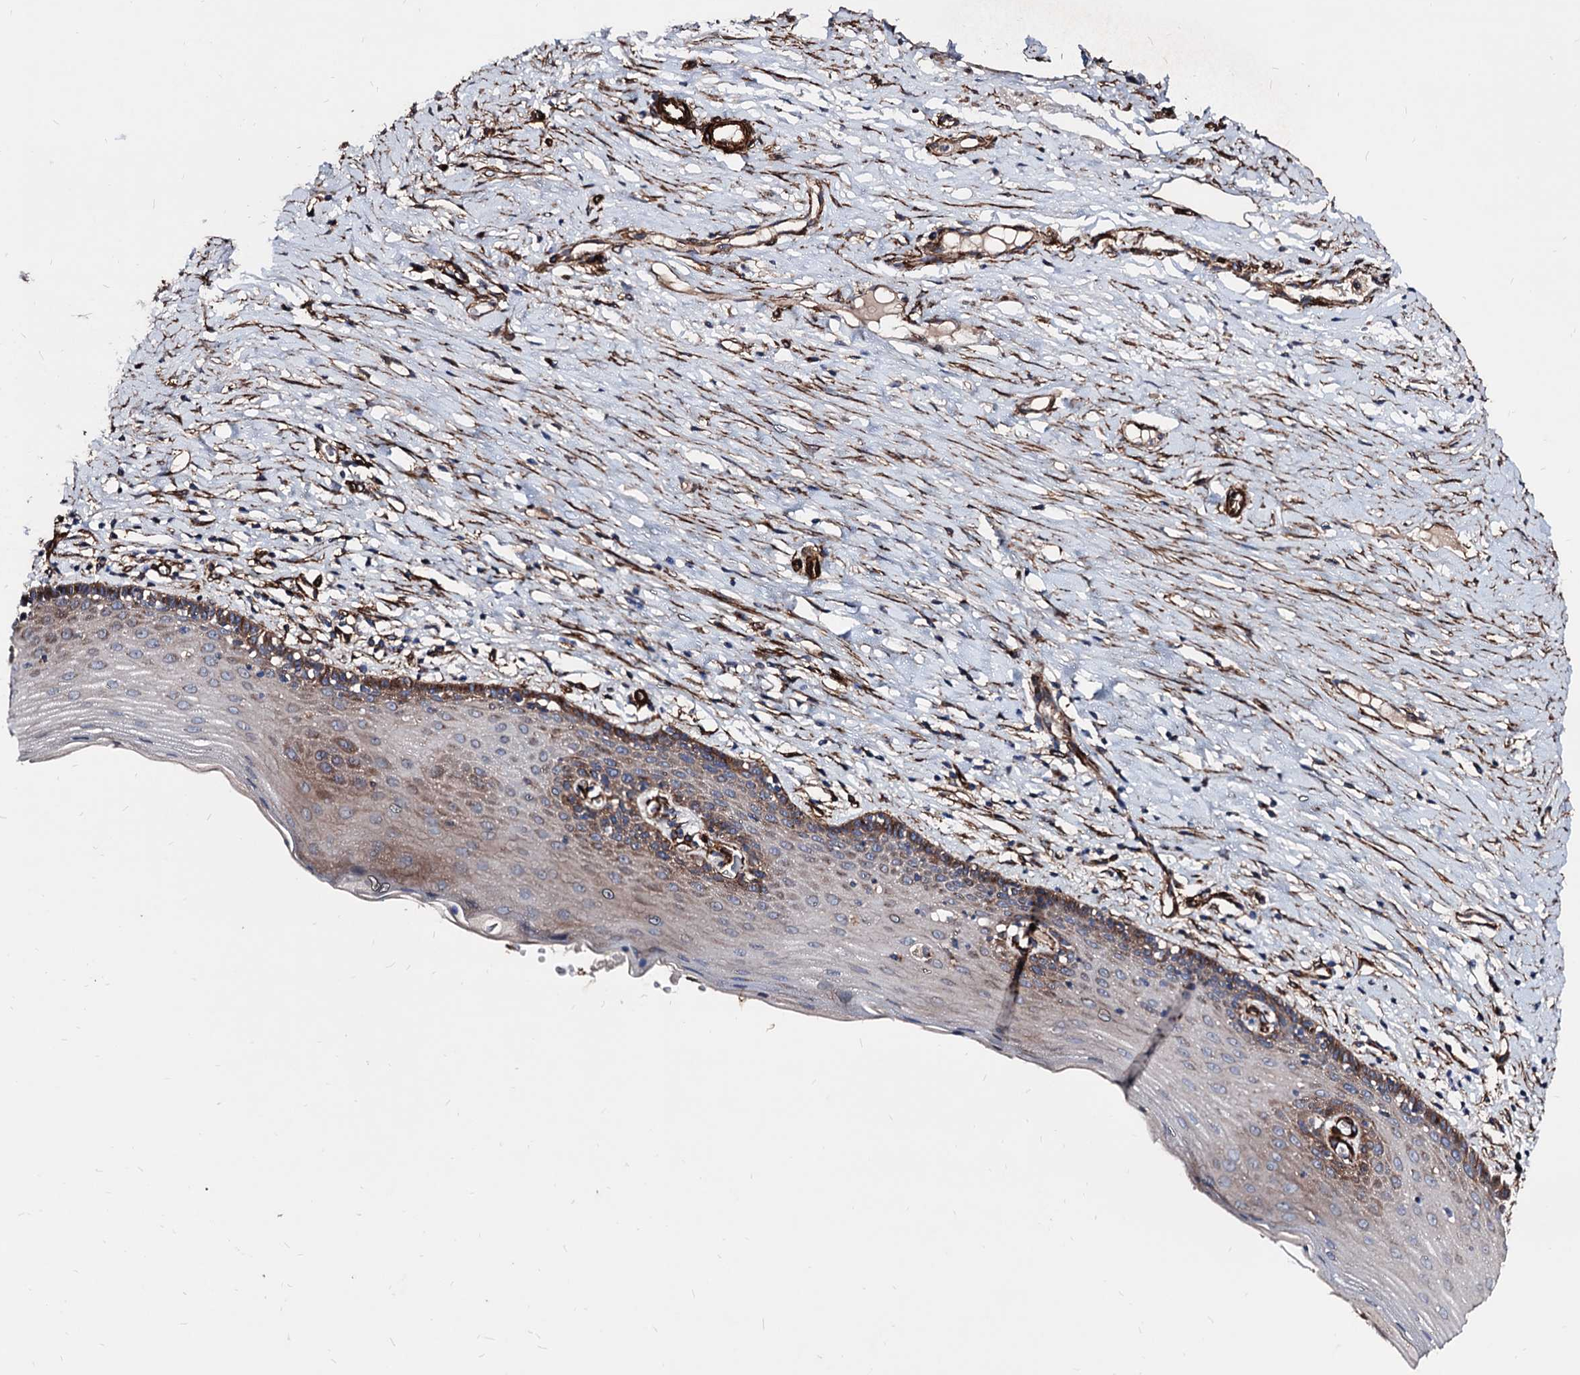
{"staining": {"intensity": "weak", "quantity": "25%-75%", "location": "cytoplasmic/membranous"}, "tissue": "cervix", "cell_type": "Glandular cells", "image_type": "normal", "snomed": [{"axis": "morphology", "description": "Normal tissue, NOS"}, {"axis": "topography", "description": "Cervix"}], "caption": "A brown stain labels weak cytoplasmic/membranous staining of a protein in glandular cells of benign cervix.", "gene": "WDR11", "patient": {"sex": "female", "age": 42}}